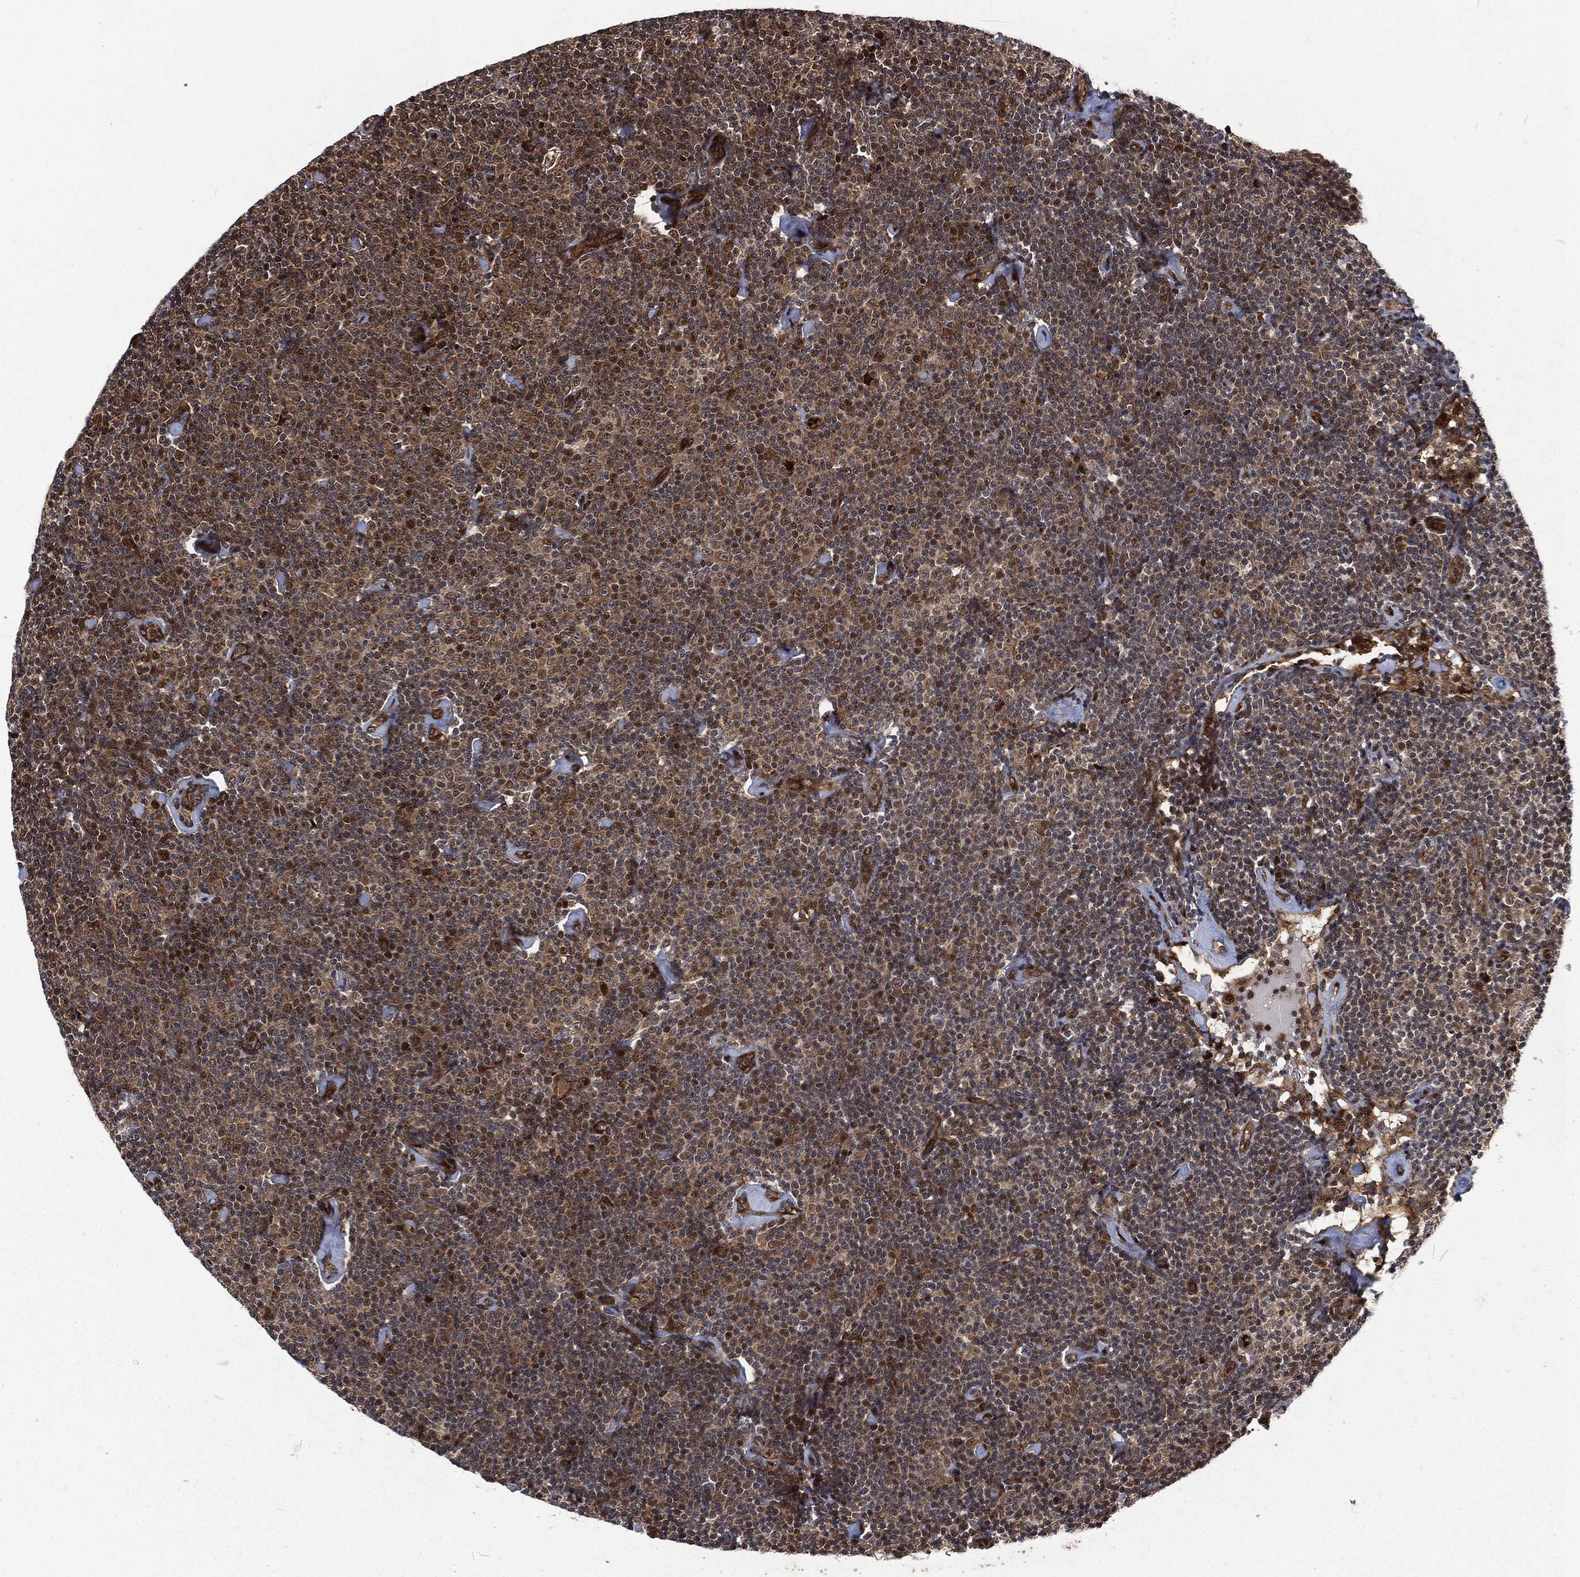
{"staining": {"intensity": "moderate", "quantity": "25%-75%", "location": "cytoplasmic/membranous"}, "tissue": "lymphoma", "cell_type": "Tumor cells", "image_type": "cancer", "snomed": [{"axis": "morphology", "description": "Malignant lymphoma, non-Hodgkin's type, Low grade"}, {"axis": "topography", "description": "Lymph node"}], "caption": "Low-grade malignant lymphoma, non-Hodgkin's type stained with a protein marker demonstrates moderate staining in tumor cells.", "gene": "CMPK2", "patient": {"sex": "male", "age": 81}}